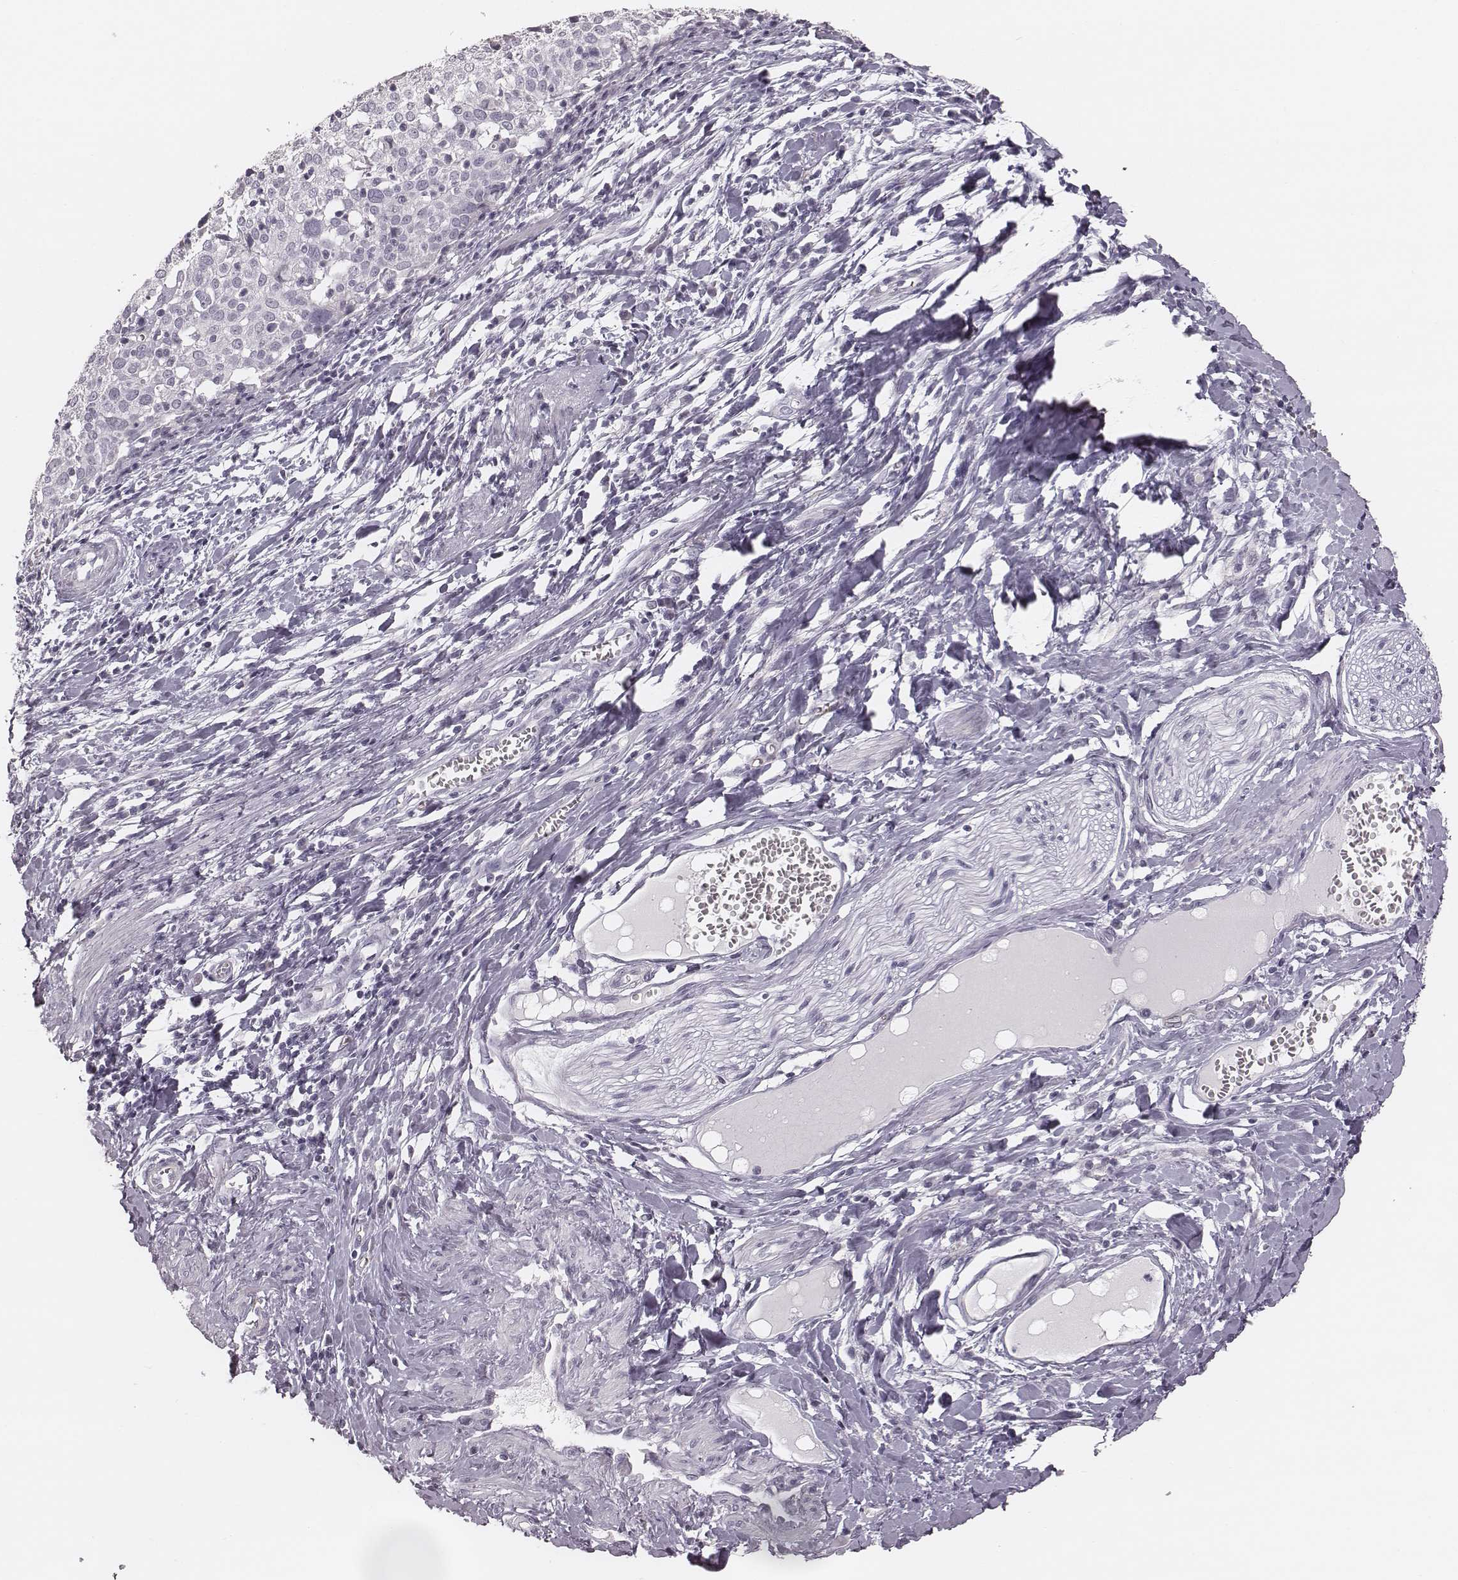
{"staining": {"intensity": "negative", "quantity": "none", "location": "none"}, "tissue": "cervical cancer", "cell_type": "Tumor cells", "image_type": "cancer", "snomed": [{"axis": "morphology", "description": "Squamous cell carcinoma, NOS"}, {"axis": "topography", "description": "Cervix"}], "caption": "A photomicrograph of human cervical squamous cell carcinoma is negative for staining in tumor cells. (Brightfield microscopy of DAB (3,3'-diaminobenzidine) immunohistochemistry at high magnification).", "gene": "SPA17", "patient": {"sex": "female", "age": 39}}